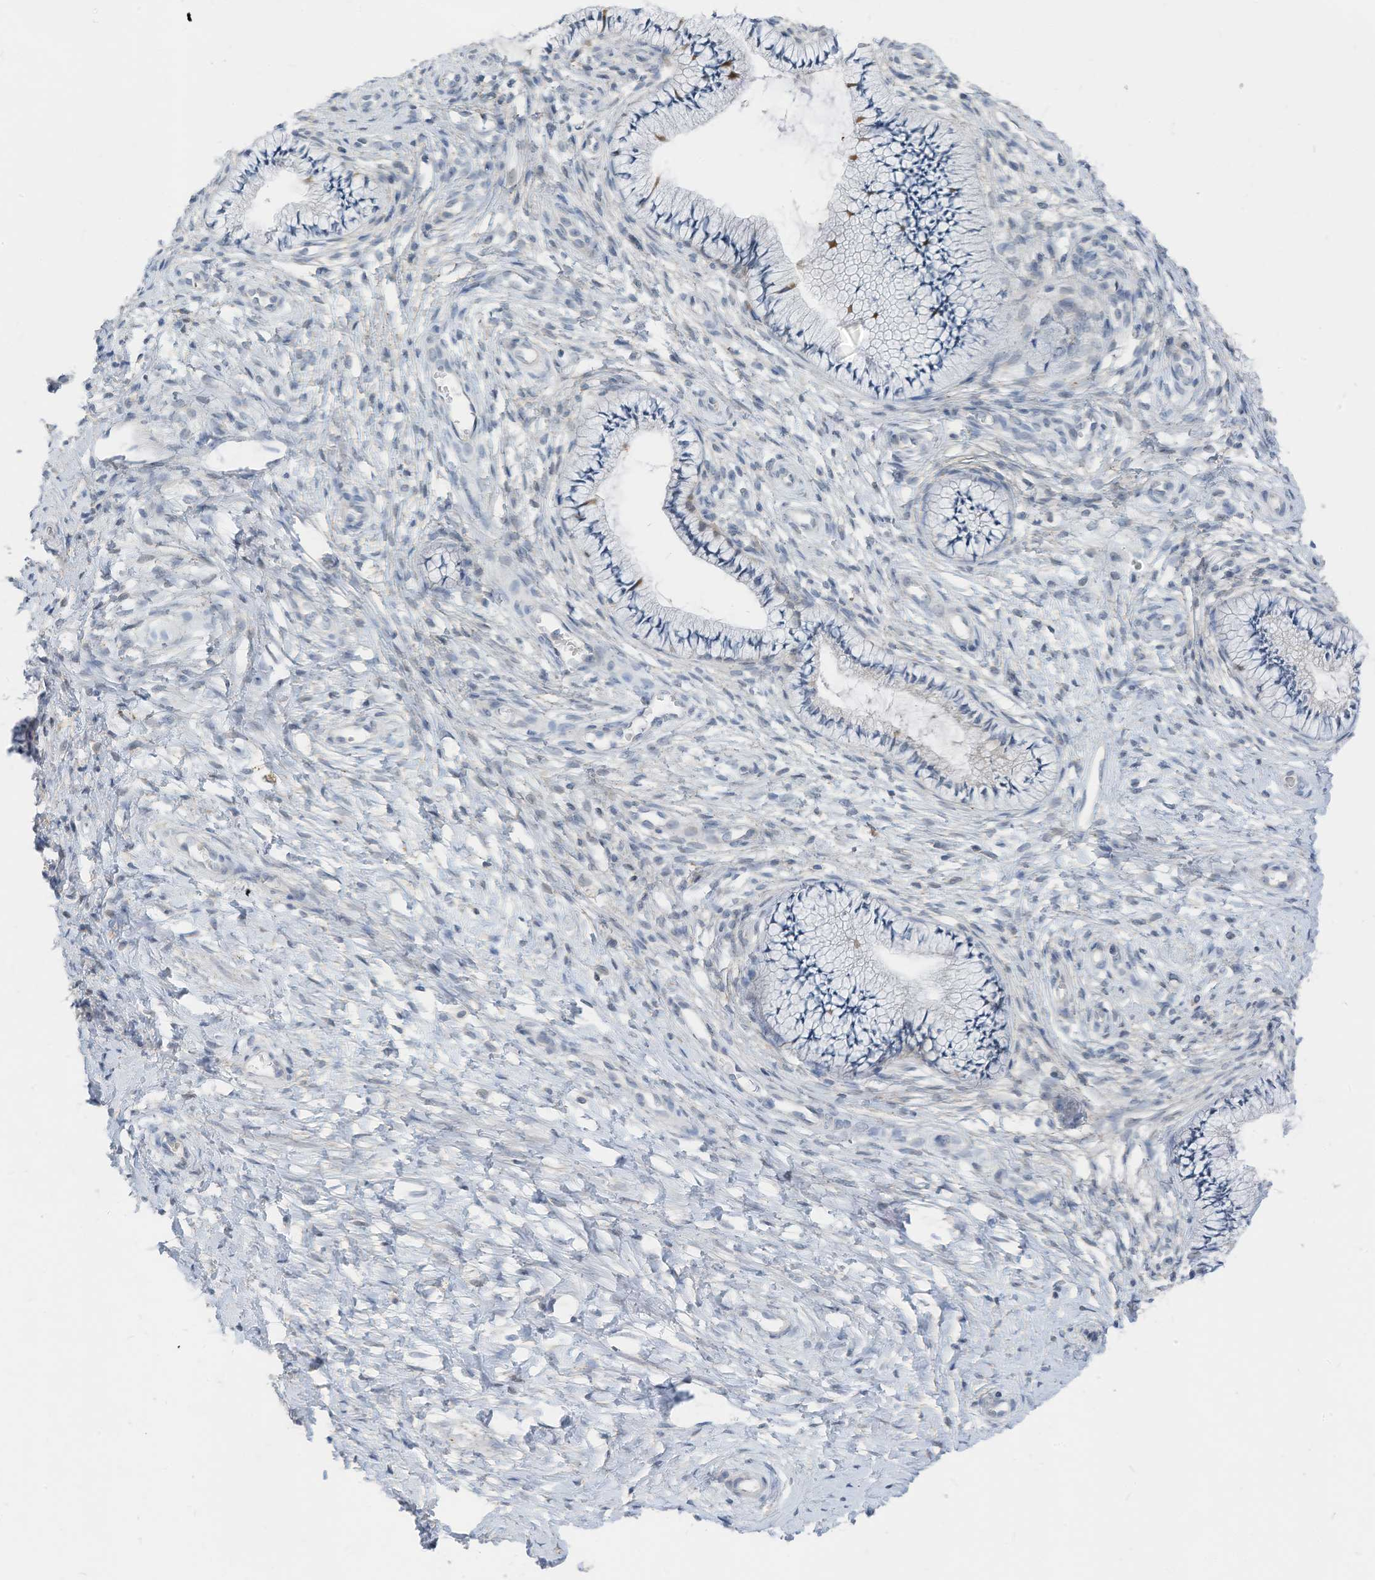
{"staining": {"intensity": "negative", "quantity": "none", "location": "none"}, "tissue": "cervix", "cell_type": "Glandular cells", "image_type": "normal", "snomed": [{"axis": "morphology", "description": "Normal tissue, NOS"}, {"axis": "topography", "description": "Cervix"}], "caption": "Cervix stained for a protein using immunohistochemistry (IHC) reveals no expression glandular cells.", "gene": "LDAH", "patient": {"sex": "female", "age": 36}}